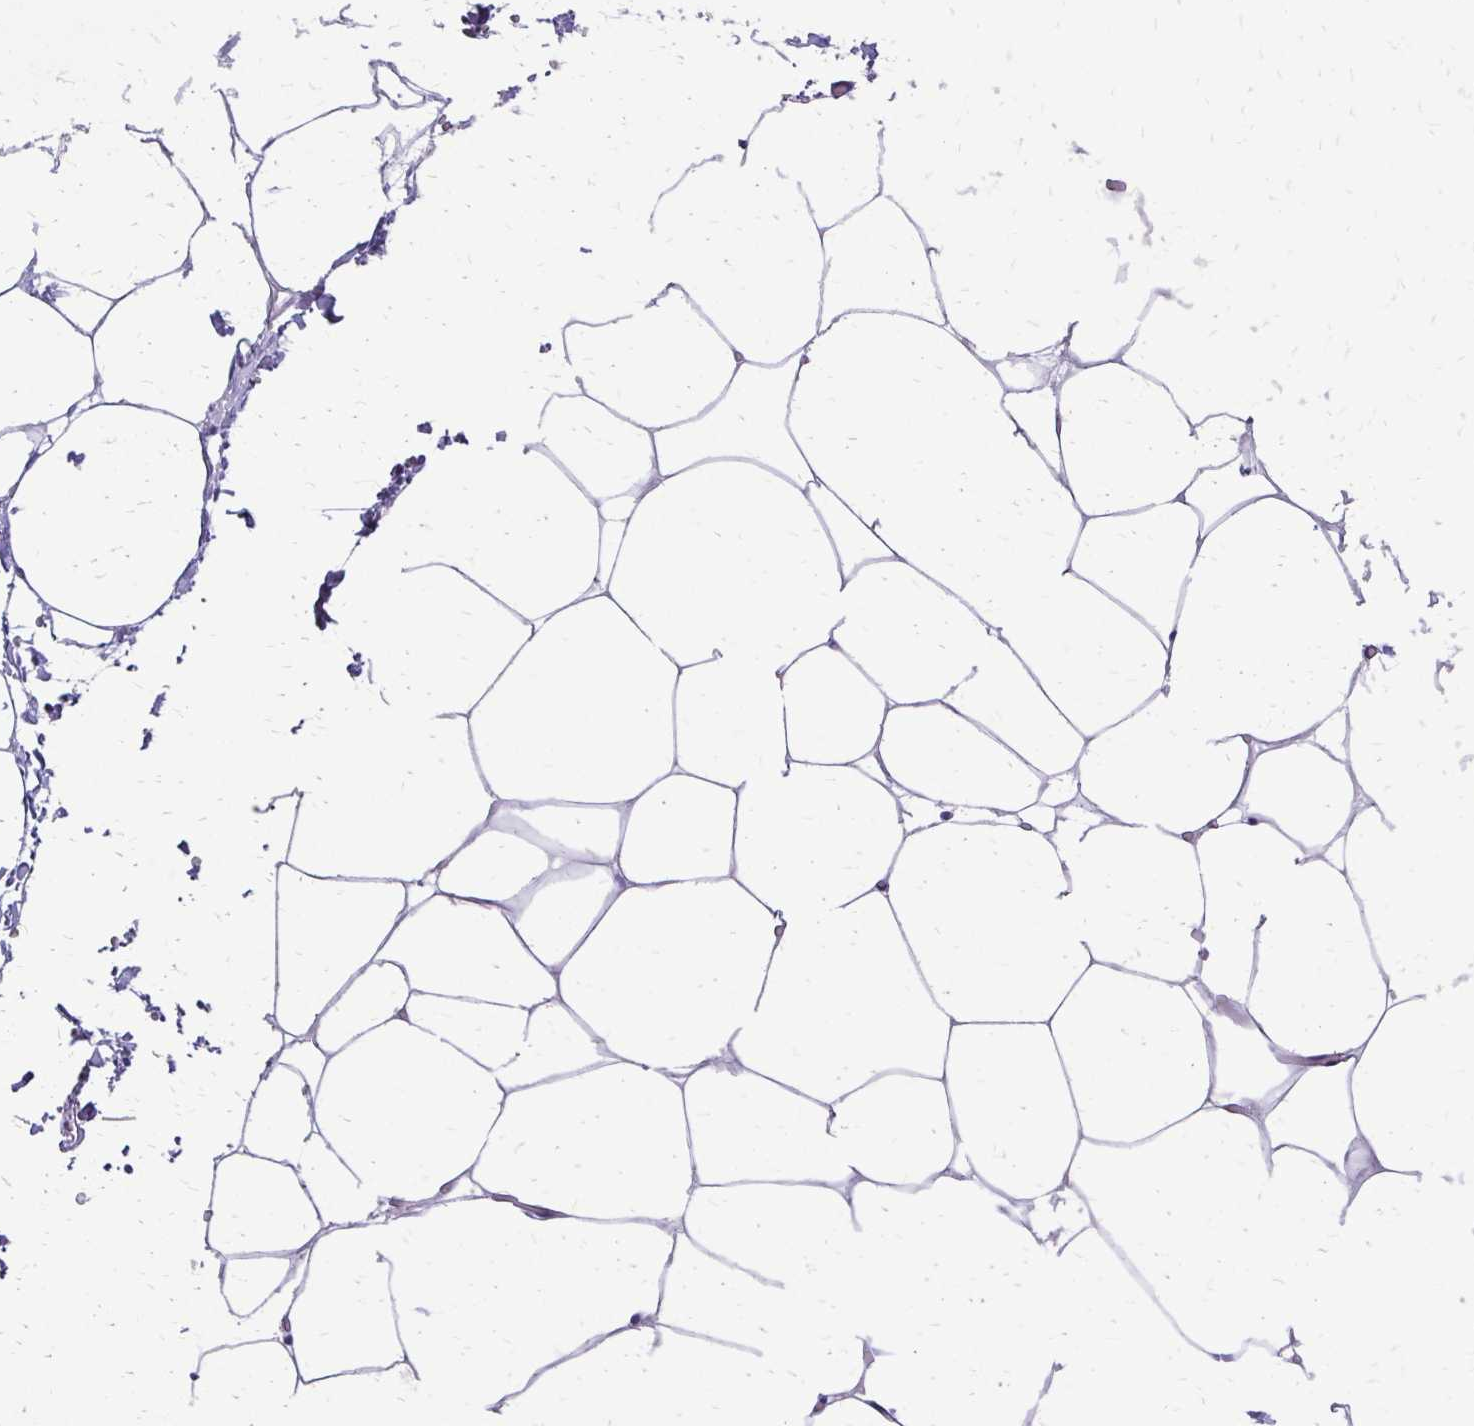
{"staining": {"intensity": "negative", "quantity": "none", "location": "none"}, "tissue": "adipose tissue", "cell_type": "Adipocytes", "image_type": "normal", "snomed": [{"axis": "morphology", "description": "Normal tissue, NOS"}, {"axis": "topography", "description": "Adipose tissue"}, {"axis": "topography", "description": "Vascular tissue"}, {"axis": "topography", "description": "Rectum"}, {"axis": "topography", "description": "Peripheral nerve tissue"}], "caption": "Immunohistochemical staining of benign adipose tissue demonstrates no significant staining in adipocytes.", "gene": "SLC32A1", "patient": {"sex": "female", "age": 69}}